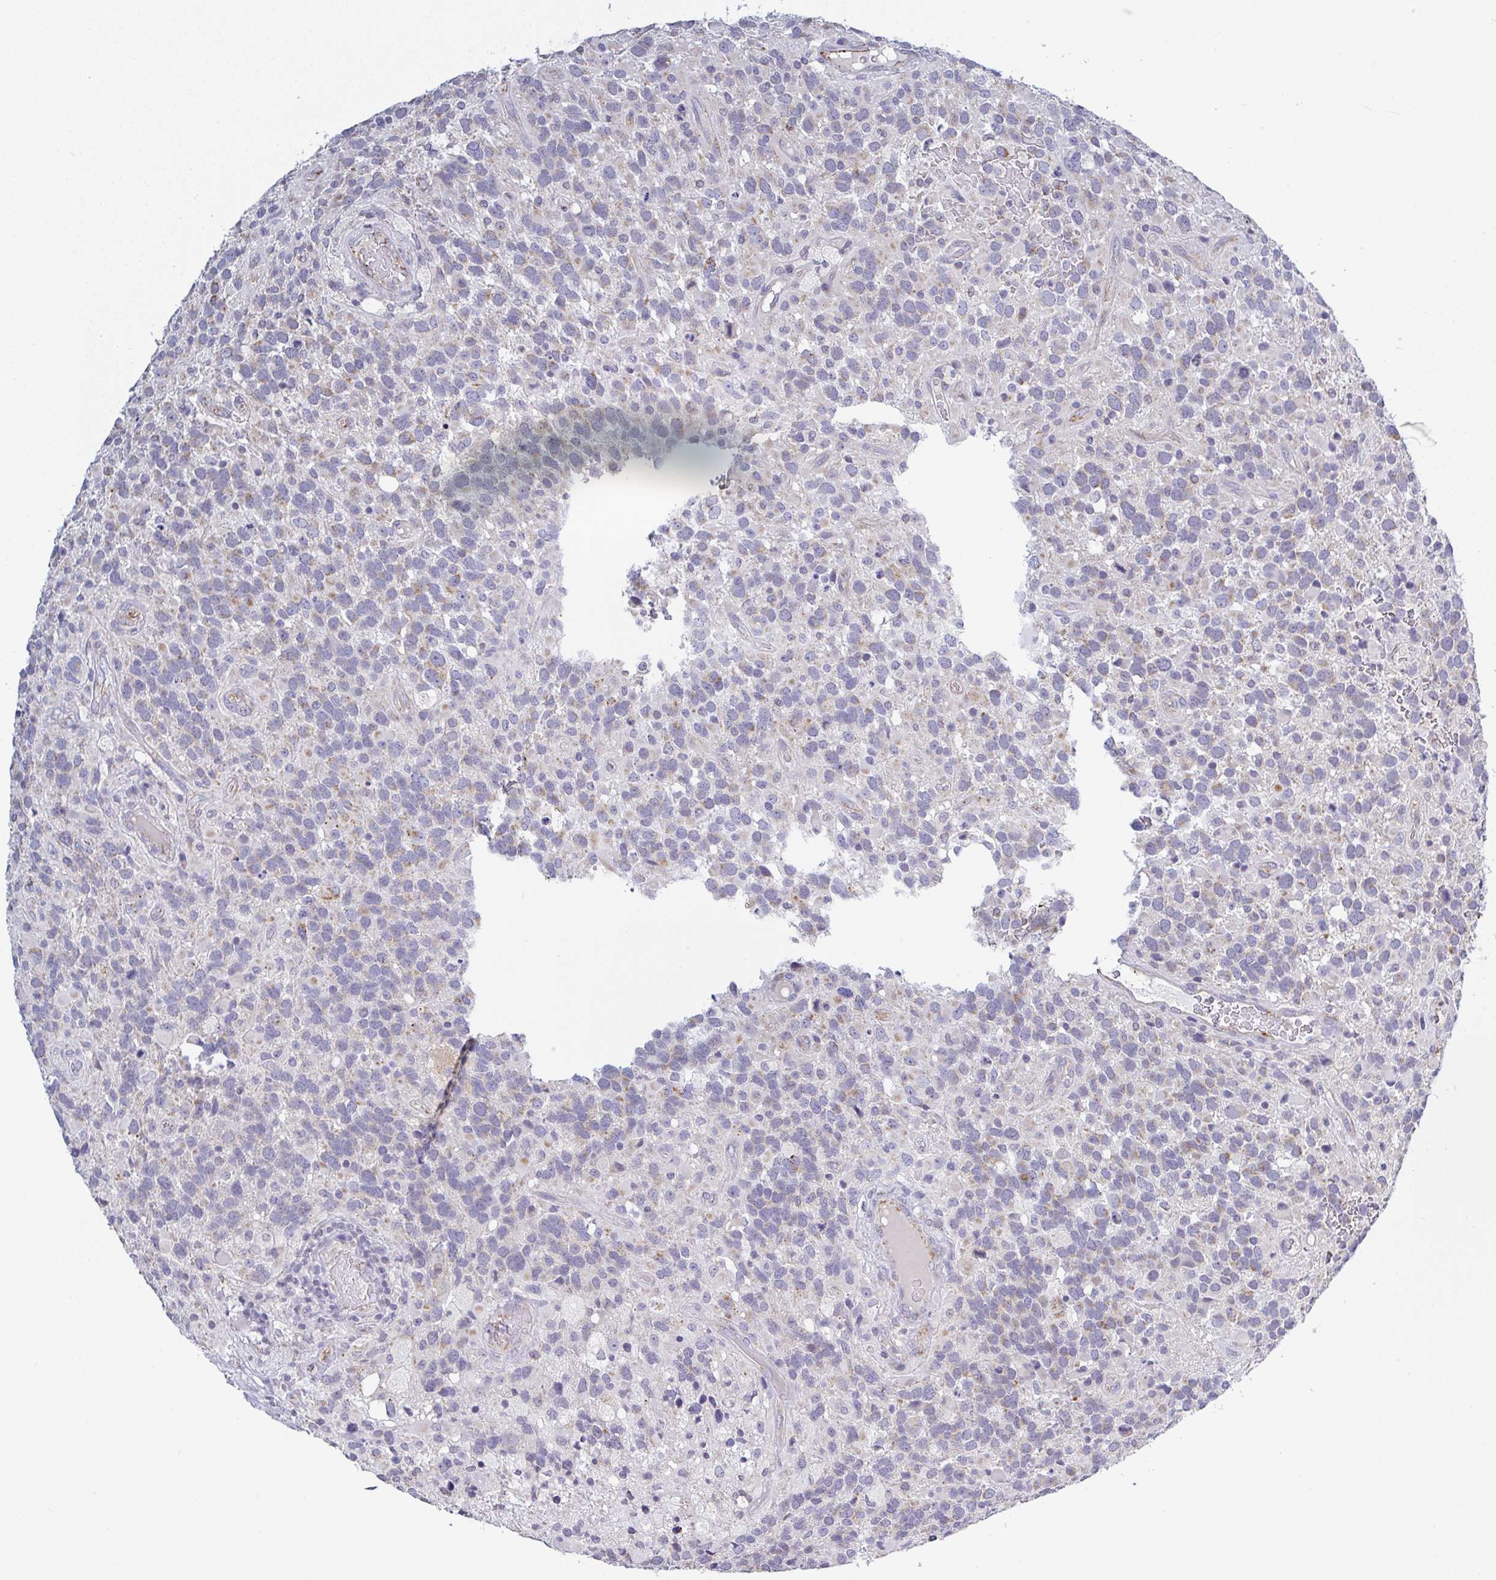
{"staining": {"intensity": "moderate", "quantity": "<25%", "location": "cytoplasmic/membranous"}, "tissue": "glioma", "cell_type": "Tumor cells", "image_type": "cancer", "snomed": [{"axis": "morphology", "description": "Glioma, malignant, High grade"}, {"axis": "topography", "description": "Brain"}], "caption": "Glioma stained with IHC displays moderate cytoplasmic/membranous positivity in about <25% of tumor cells.", "gene": "PLCD4", "patient": {"sex": "female", "age": 40}}